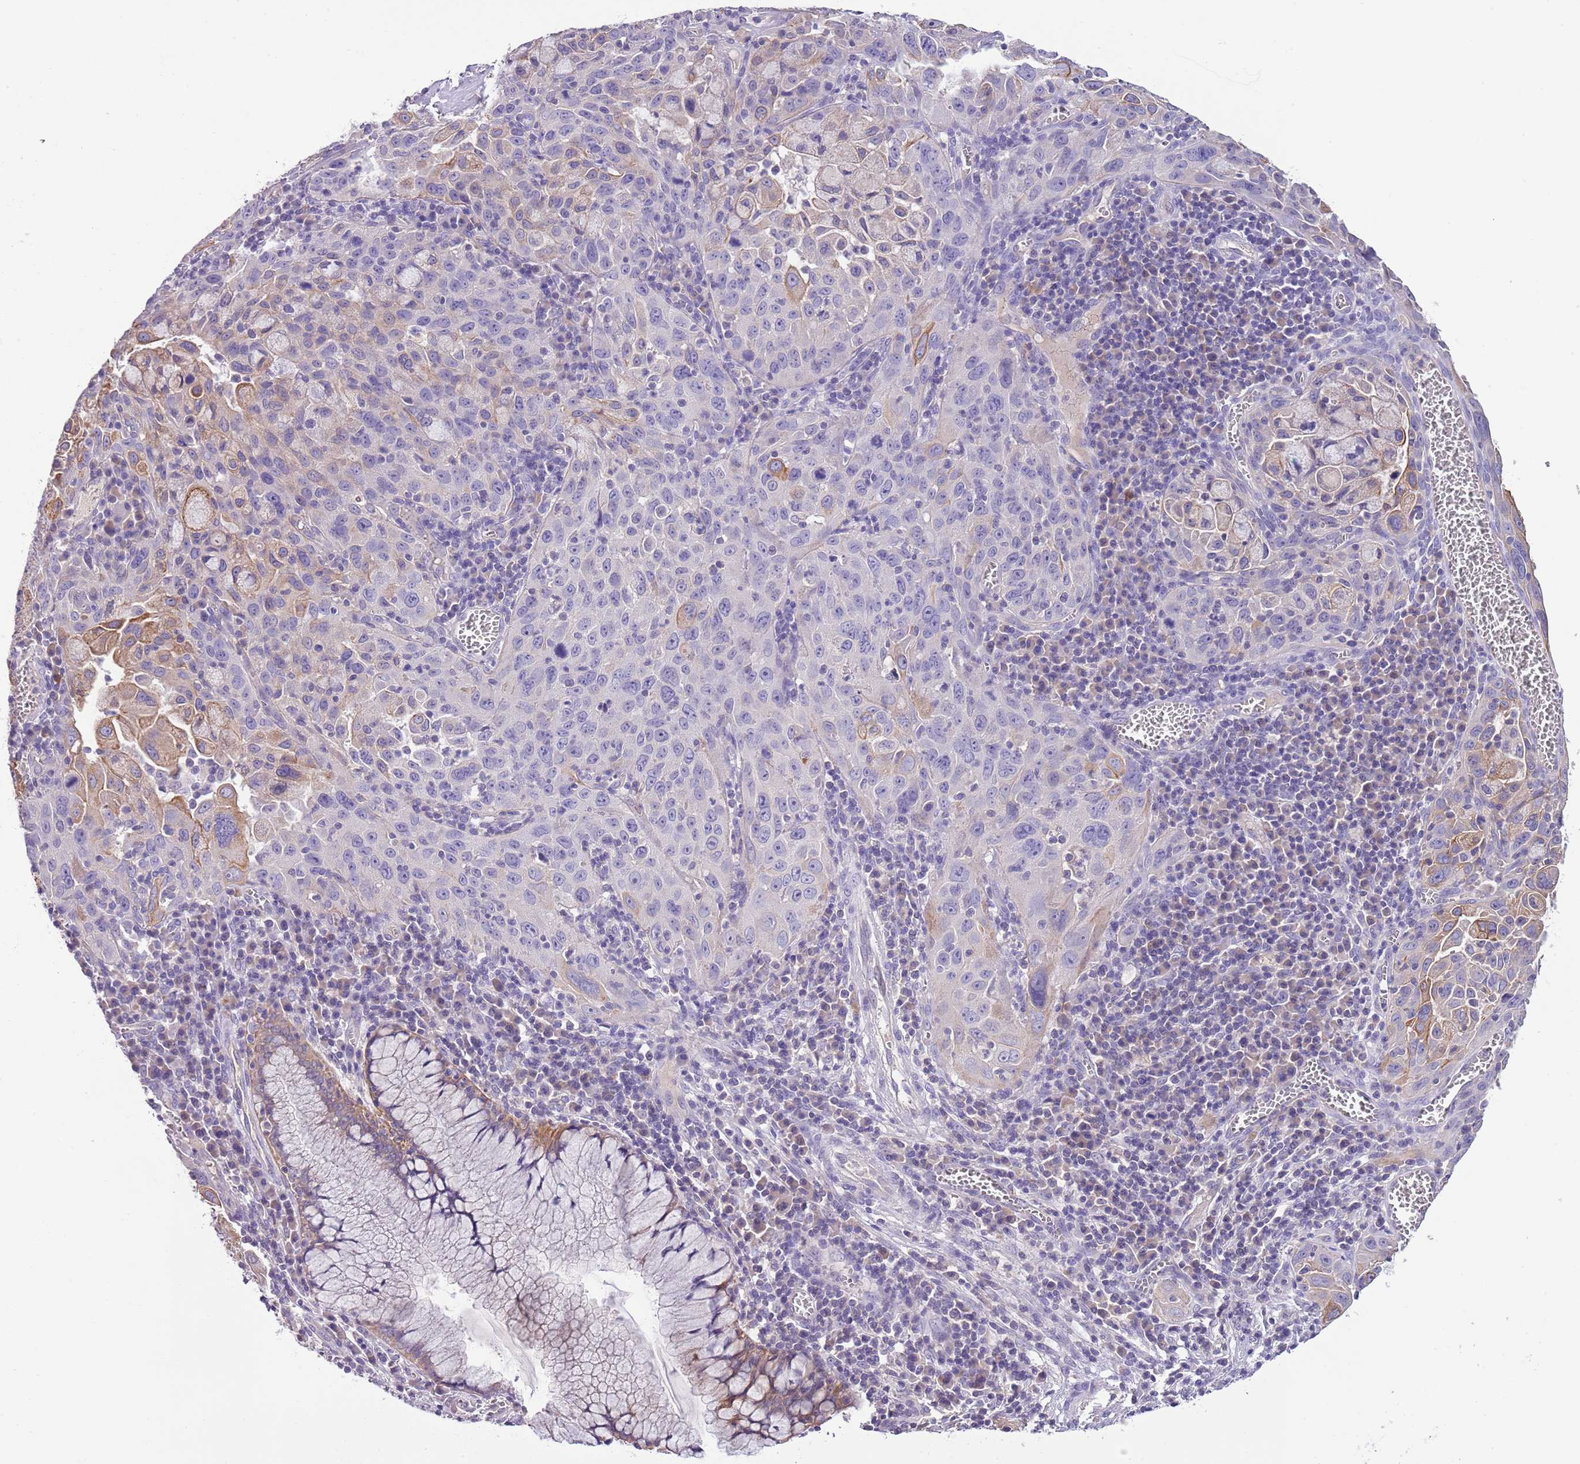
{"staining": {"intensity": "moderate", "quantity": "<25%", "location": "cytoplasmic/membranous"}, "tissue": "cervical cancer", "cell_type": "Tumor cells", "image_type": "cancer", "snomed": [{"axis": "morphology", "description": "Squamous cell carcinoma, NOS"}, {"axis": "topography", "description": "Cervix"}], "caption": "Approximately <25% of tumor cells in human cervical squamous cell carcinoma show moderate cytoplasmic/membranous protein staining as visualized by brown immunohistochemical staining.", "gene": "HES3", "patient": {"sex": "female", "age": 42}}